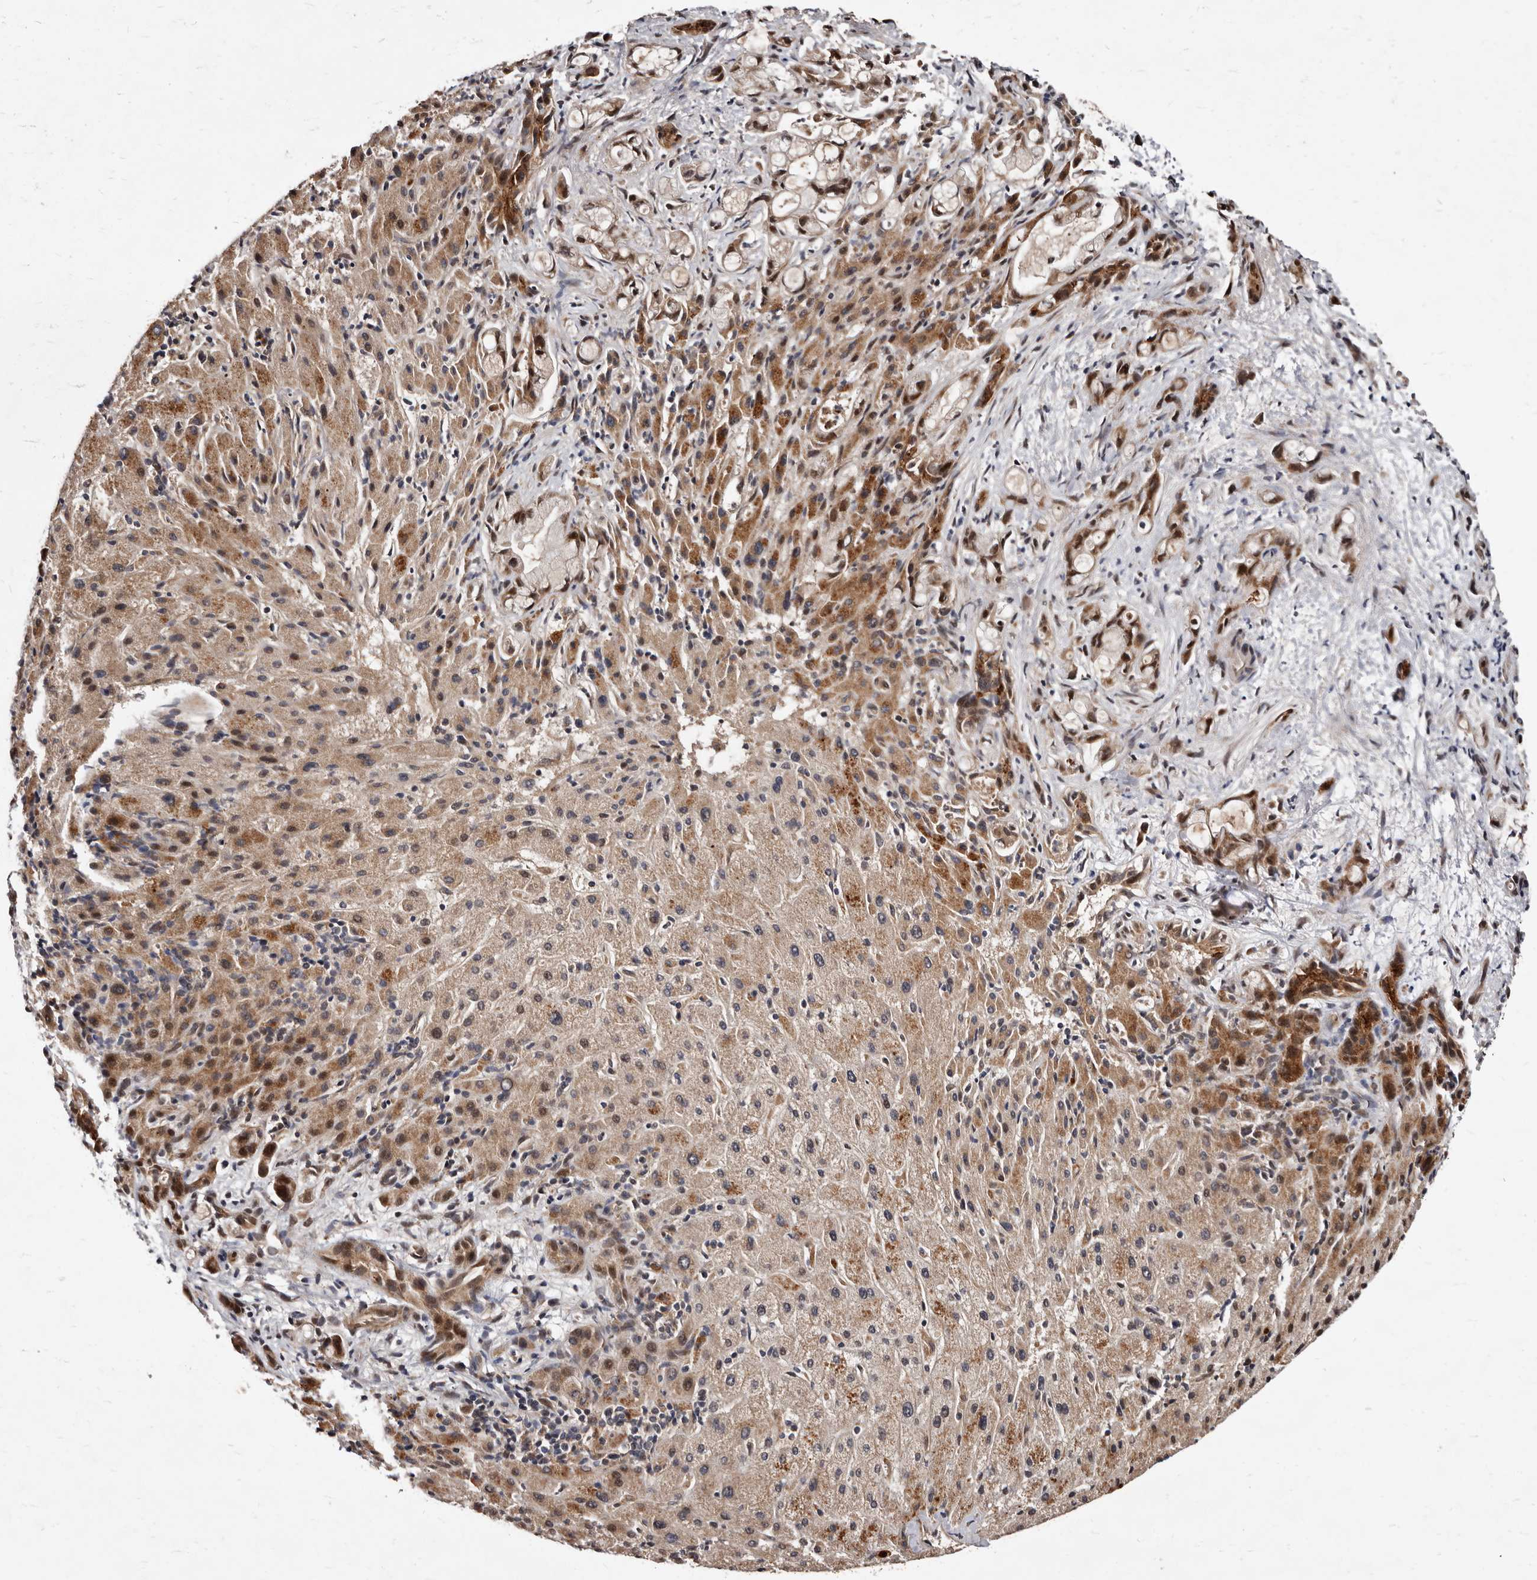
{"staining": {"intensity": "moderate", "quantity": "25%-75%", "location": "cytoplasmic/membranous,nuclear"}, "tissue": "liver cancer", "cell_type": "Tumor cells", "image_type": "cancer", "snomed": [{"axis": "morphology", "description": "Cholangiocarcinoma"}, {"axis": "topography", "description": "Liver"}], "caption": "Immunohistochemistry (IHC) (DAB (3,3'-diaminobenzidine)) staining of human liver cancer (cholangiocarcinoma) reveals moderate cytoplasmic/membranous and nuclear protein expression in about 25%-75% of tumor cells.", "gene": "WEE2", "patient": {"sex": "female", "age": 72}}